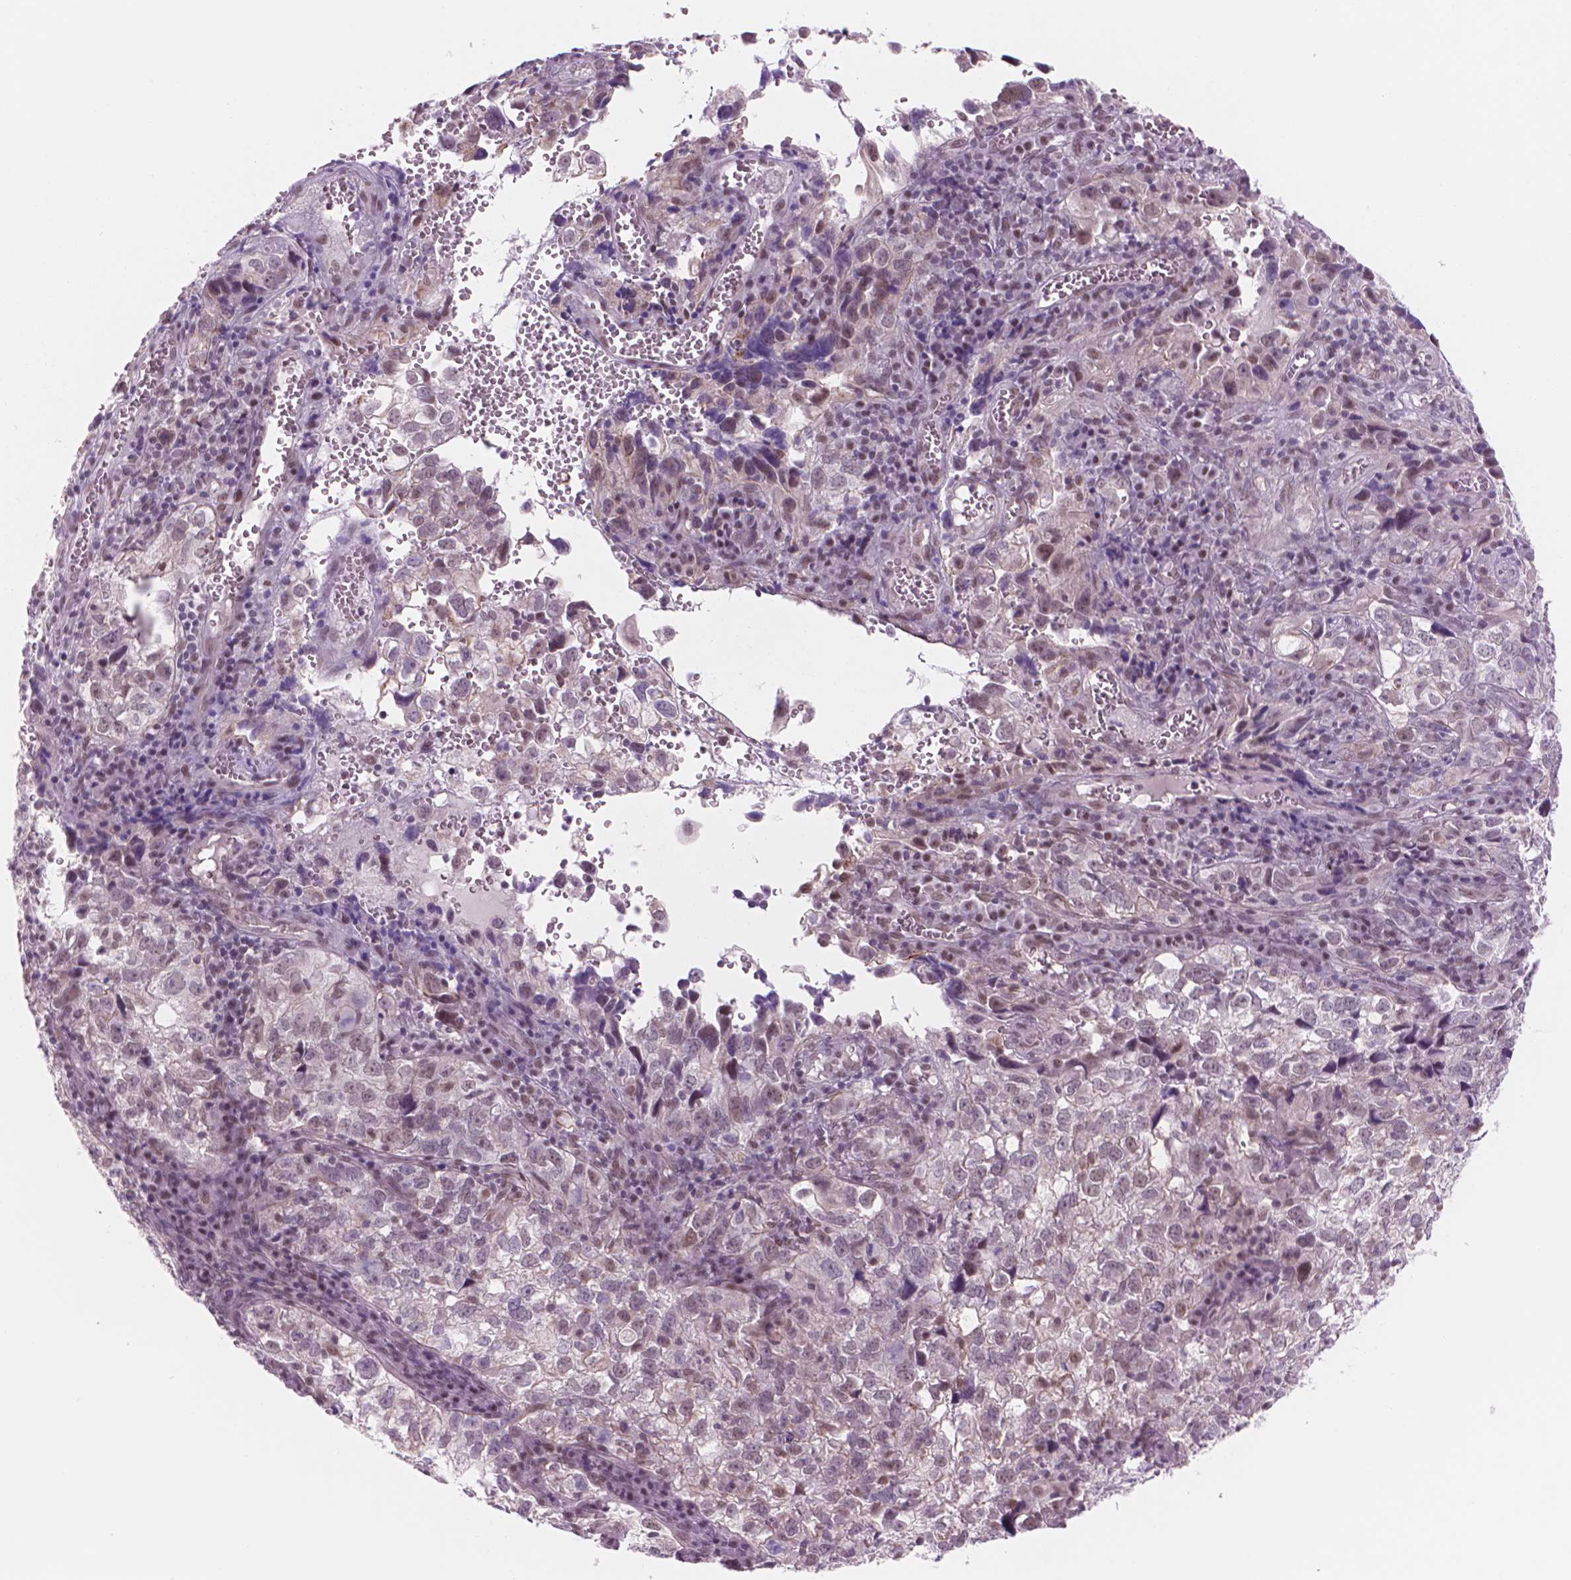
{"staining": {"intensity": "negative", "quantity": "none", "location": "none"}, "tissue": "cervical cancer", "cell_type": "Tumor cells", "image_type": "cancer", "snomed": [{"axis": "morphology", "description": "Squamous cell carcinoma, NOS"}, {"axis": "topography", "description": "Cervix"}], "caption": "Tumor cells are negative for brown protein staining in cervical squamous cell carcinoma.", "gene": "POLR3D", "patient": {"sex": "female", "age": 55}}